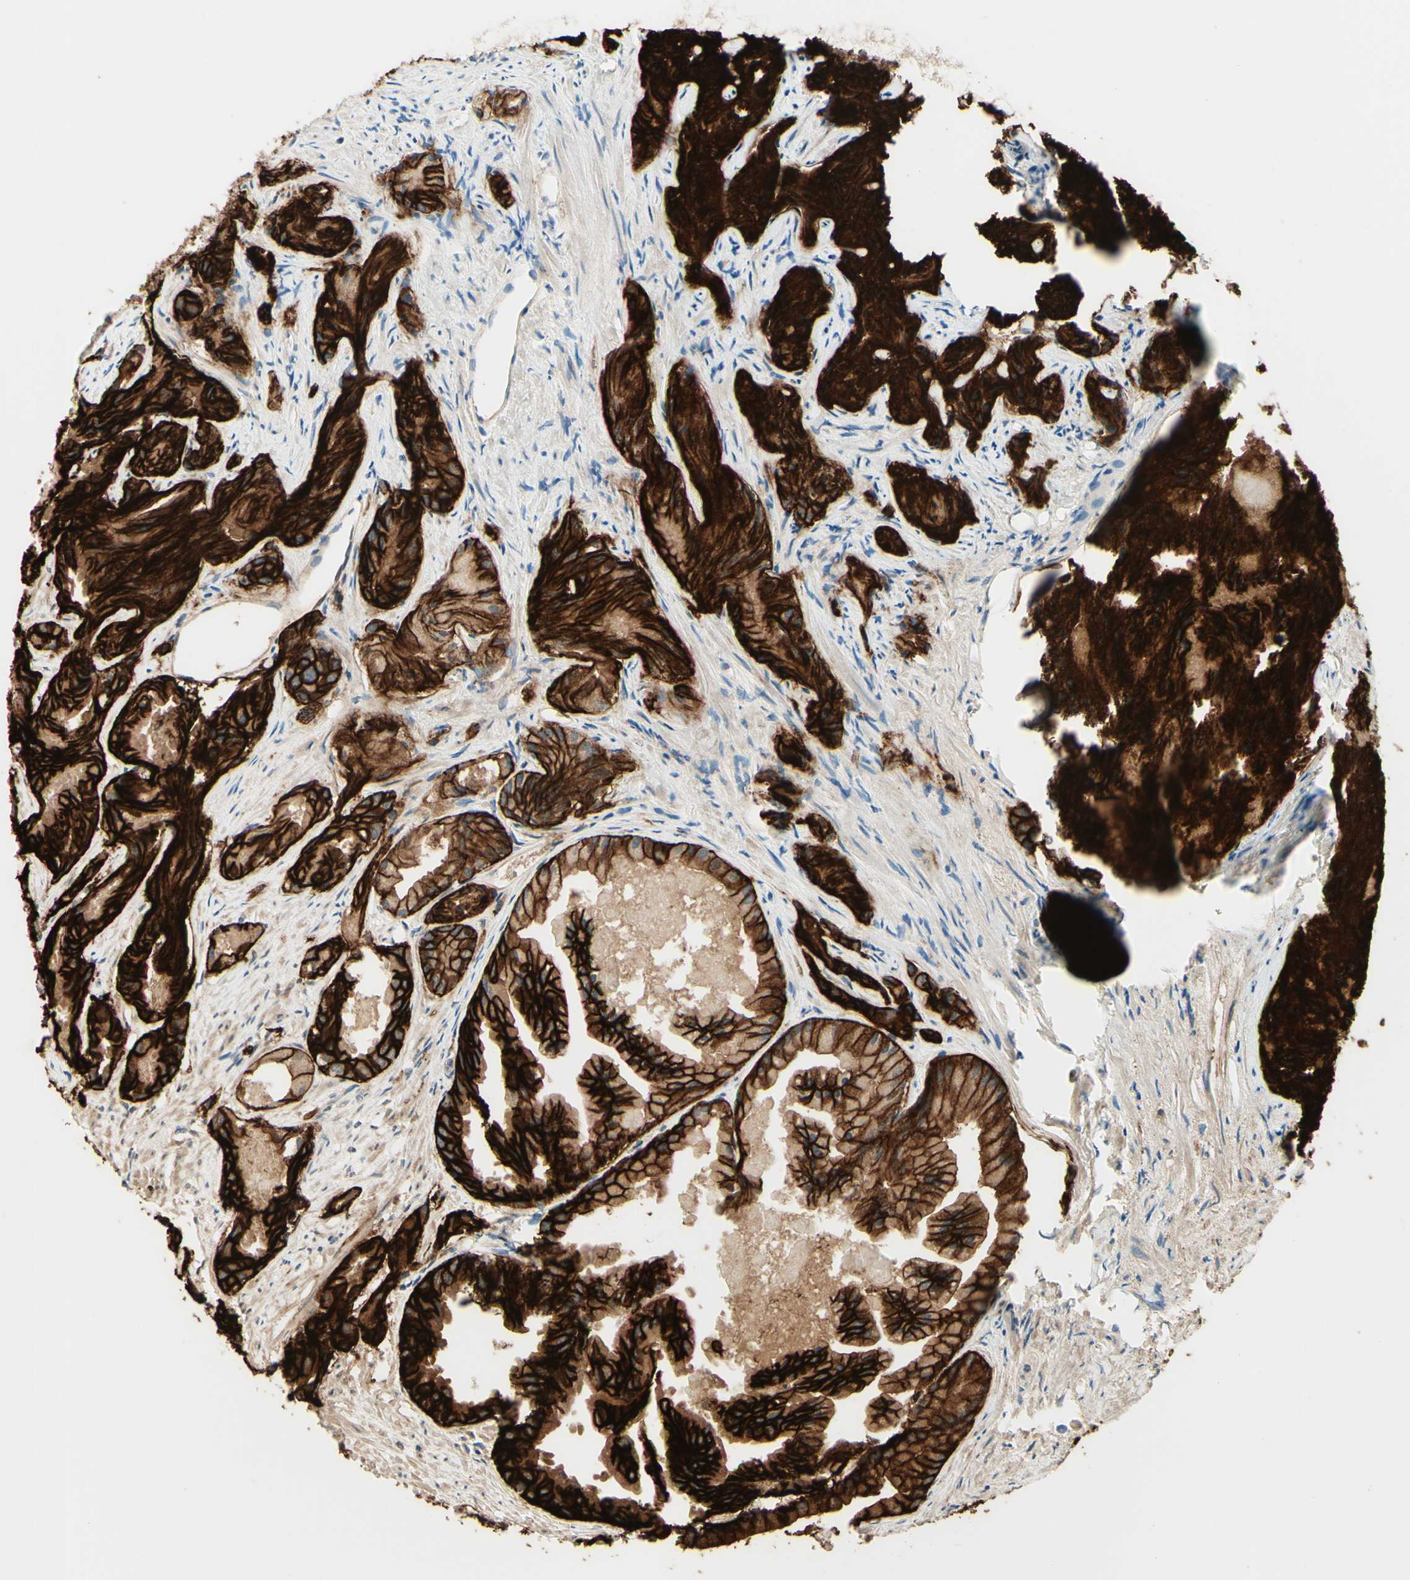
{"staining": {"intensity": "strong", "quantity": ">75%", "location": "cytoplasmic/membranous"}, "tissue": "prostate cancer", "cell_type": "Tumor cells", "image_type": "cancer", "snomed": [{"axis": "morphology", "description": "Adenocarcinoma, Low grade"}, {"axis": "topography", "description": "Prostate"}], "caption": "Human prostate adenocarcinoma (low-grade) stained with a brown dye exhibits strong cytoplasmic/membranous positive staining in approximately >75% of tumor cells.", "gene": "ALCAM", "patient": {"sex": "male", "age": 72}}